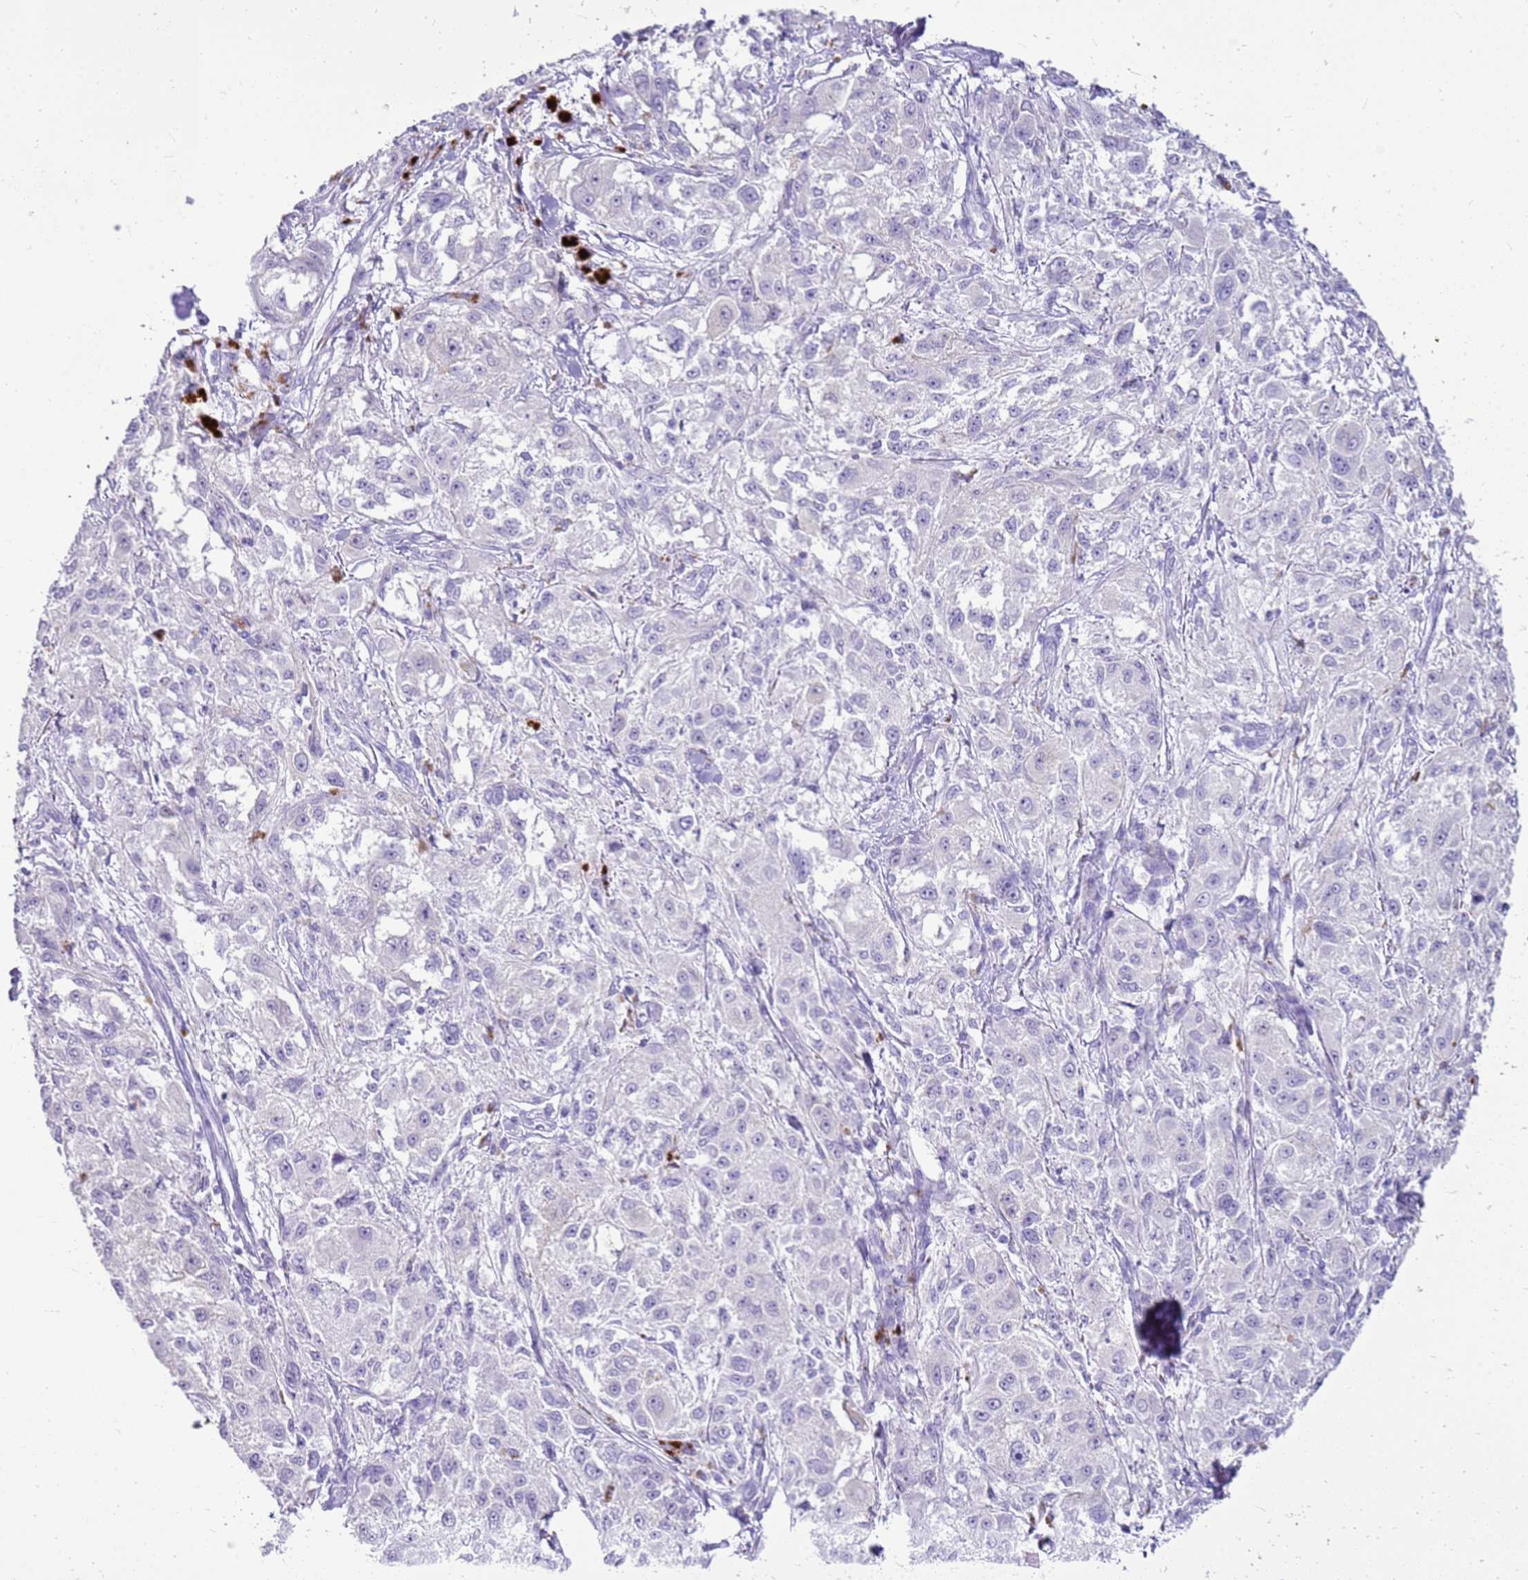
{"staining": {"intensity": "negative", "quantity": "none", "location": "none"}, "tissue": "melanoma", "cell_type": "Tumor cells", "image_type": "cancer", "snomed": [{"axis": "morphology", "description": "Necrosis, NOS"}, {"axis": "morphology", "description": "Malignant melanoma, NOS"}, {"axis": "topography", "description": "Skin"}], "caption": "Tumor cells show no significant staining in melanoma.", "gene": "CA8", "patient": {"sex": "female", "age": 87}}